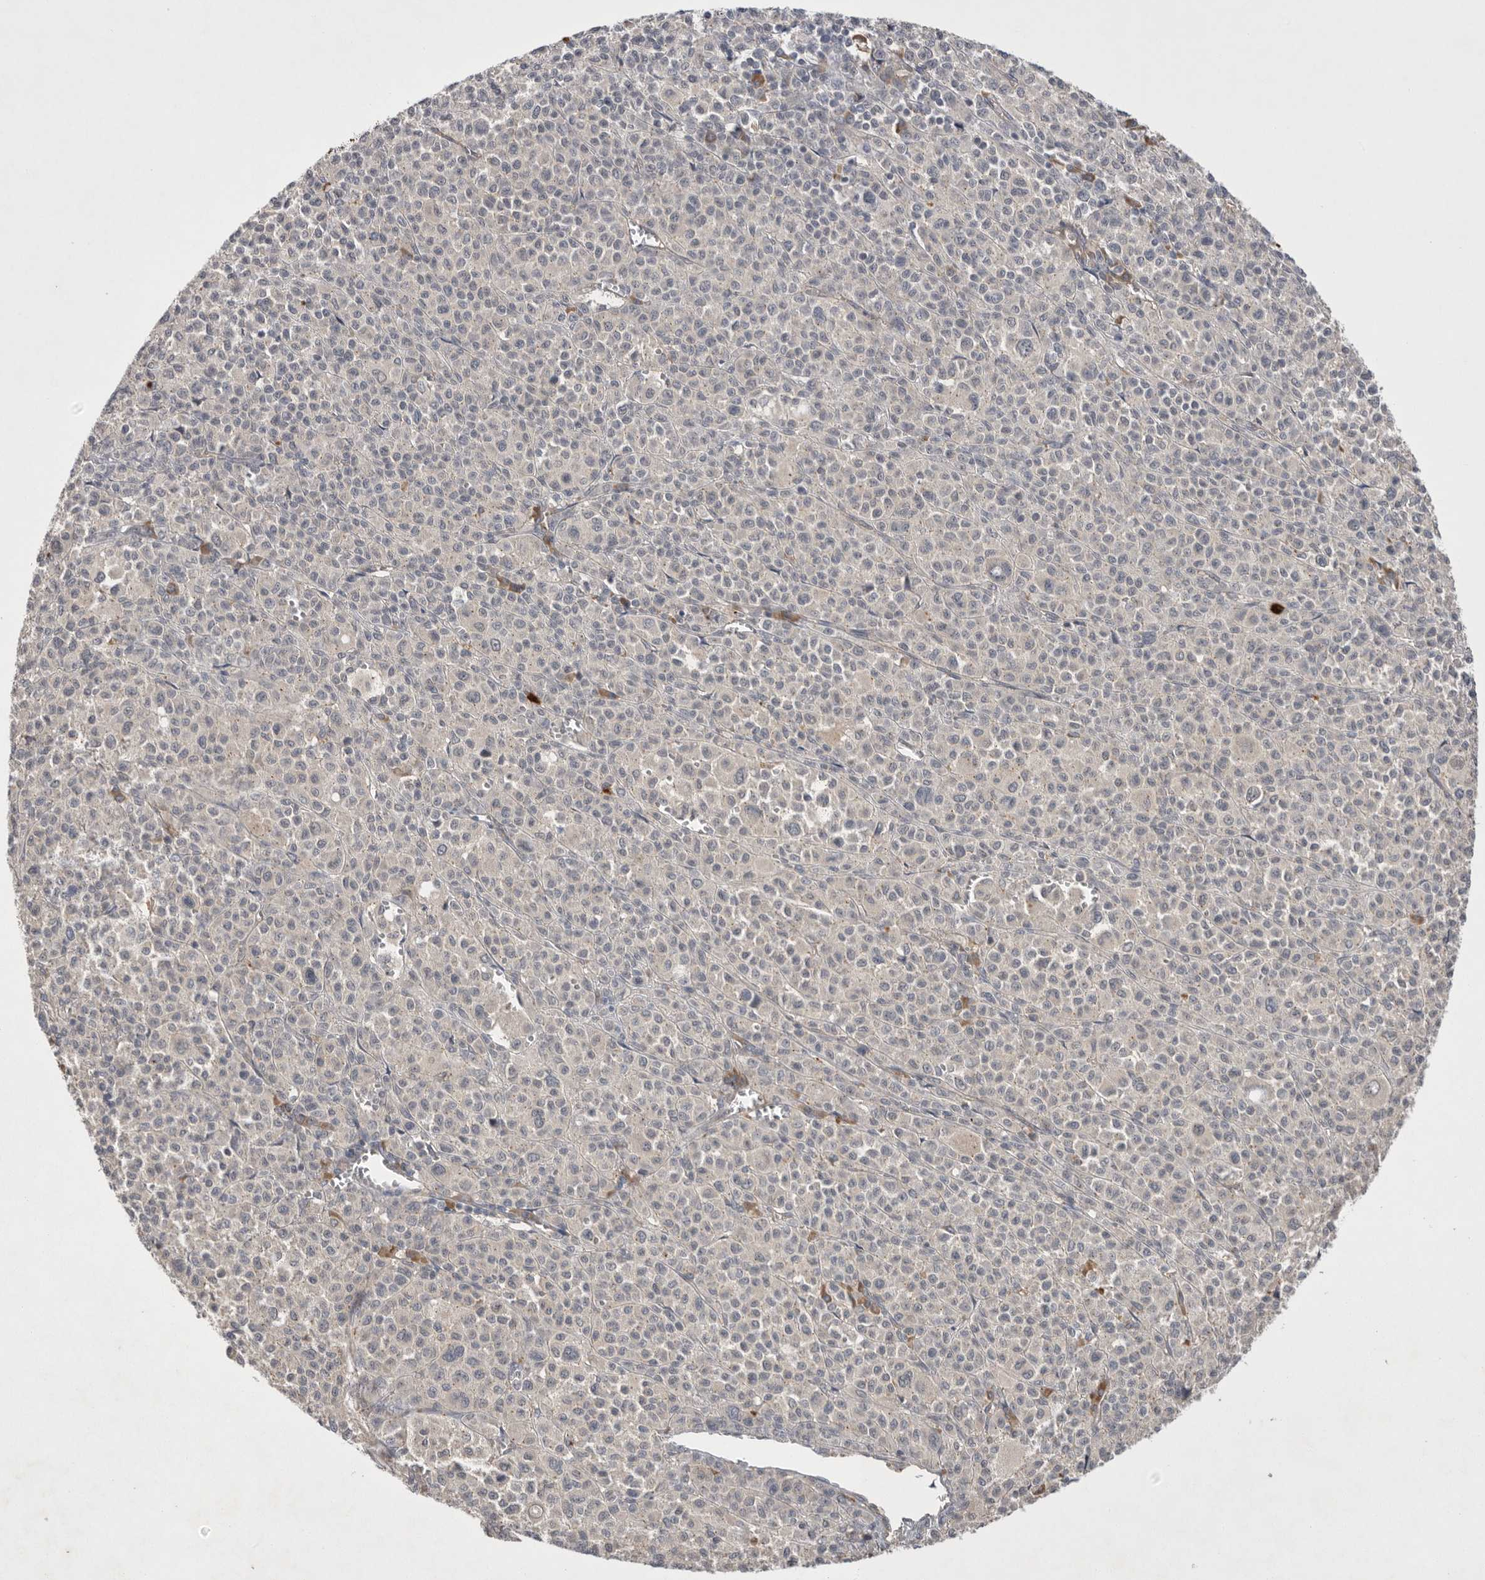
{"staining": {"intensity": "negative", "quantity": "none", "location": "none"}, "tissue": "melanoma", "cell_type": "Tumor cells", "image_type": "cancer", "snomed": [{"axis": "morphology", "description": "Malignant melanoma, Metastatic site"}, {"axis": "topography", "description": "Skin"}], "caption": "High power microscopy histopathology image of an IHC image of malignant melanoma (metastatic site), revealing no significant staining in tumor cells. The staining is performed using DAB brown chromogen with nuclei counter-stained in using hematoxylin.", "gene": "NRCAM", "patient": {"sex": "female", "age": 74}}